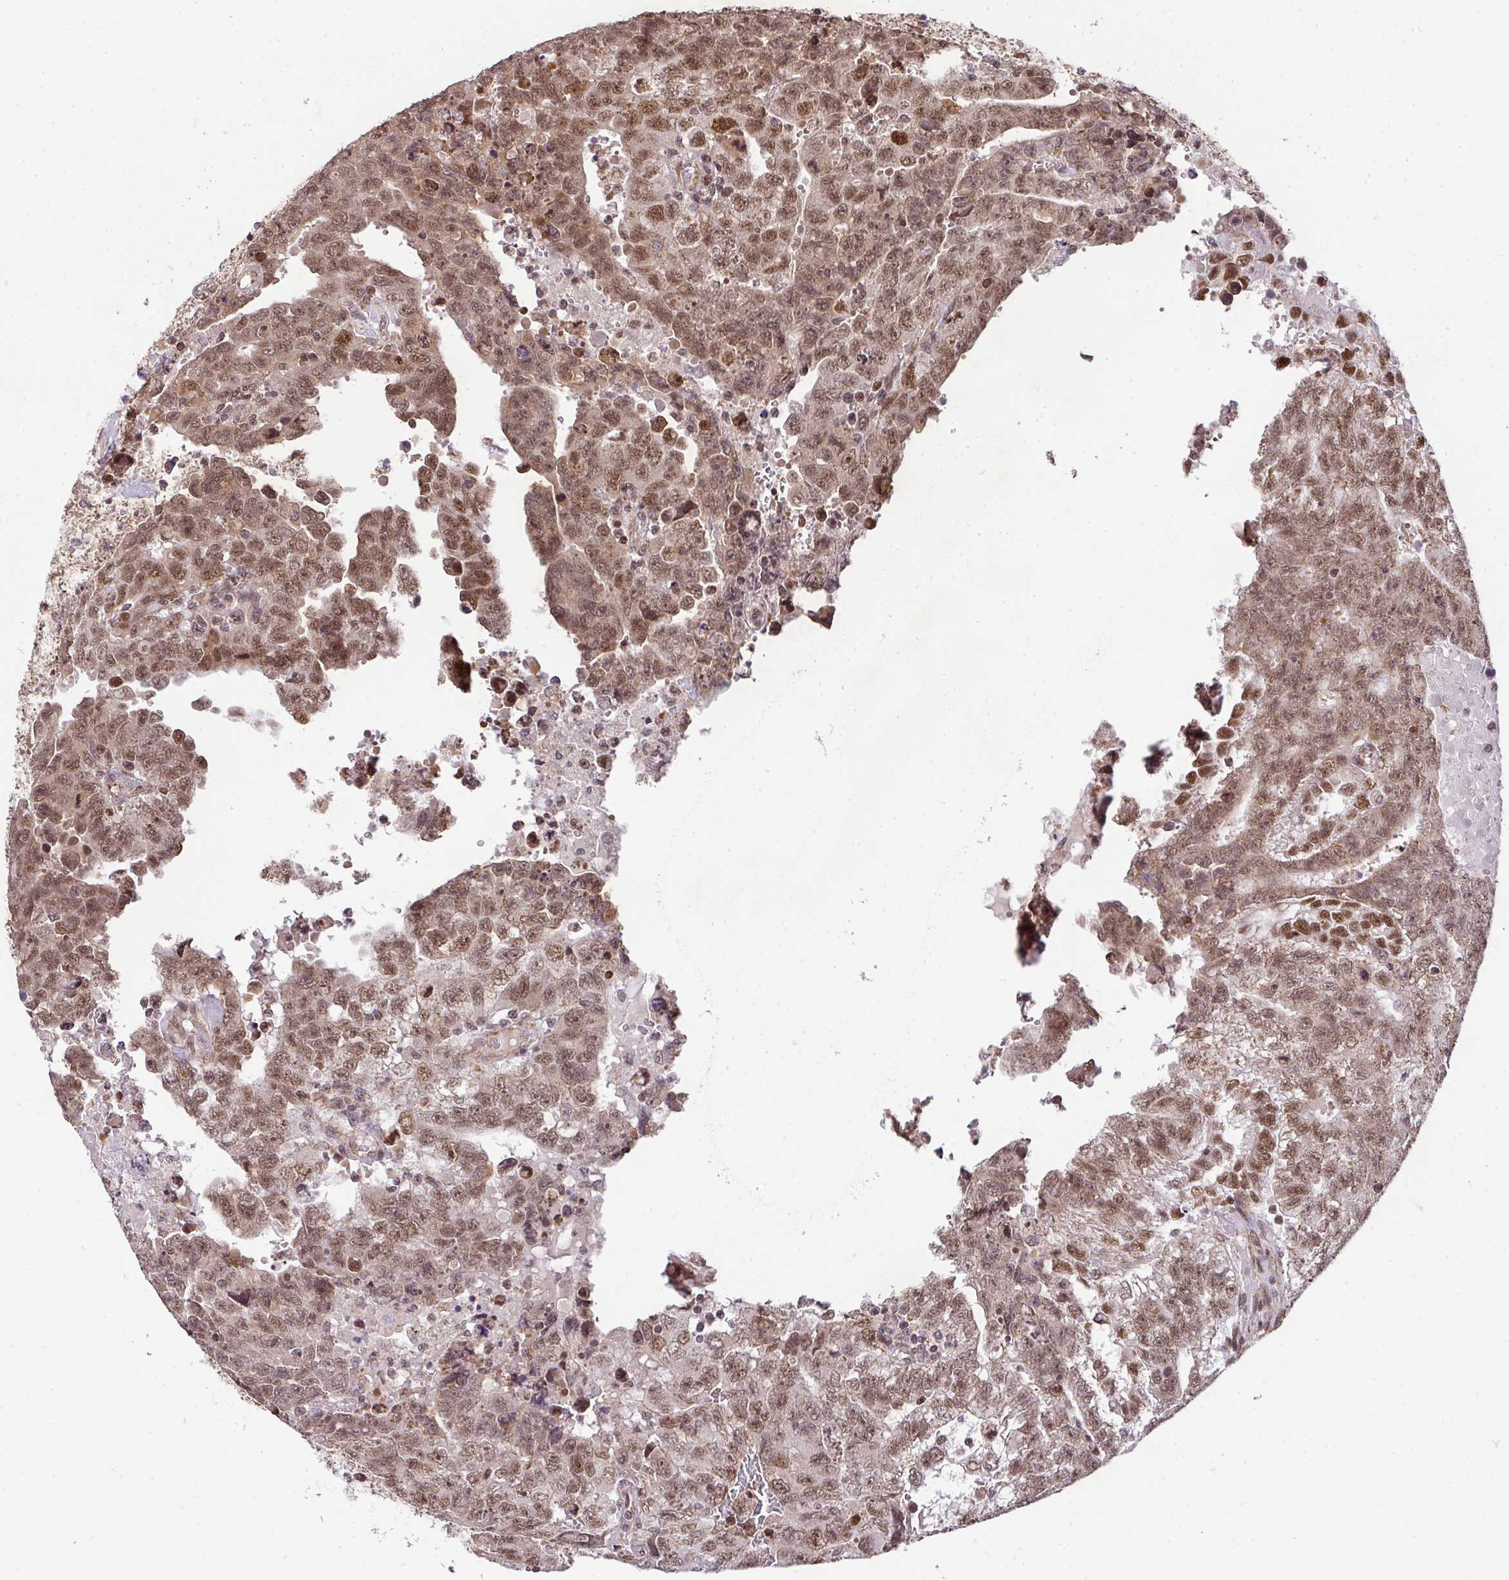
{"staining": {"intensity": "moderate", "quantity": ">75%", "location": "nuclear"}, "tissue": "testis cancer", "cell_type": "Tumor cells", "image_type": "cancer", "snomed": [{"axis": "morphology", "description": "Carcinoma, Embryonal, NOS"}, {"axis": "topography", "description": "Testis"}], "caption": "Tumor cells reveal medium levels of moderate nuclear positivity in about >75% of cells in testis cancer (embryonal carcinoma).", "gene": "PLK1", "patient": {"sex": "male", "age": 24}}